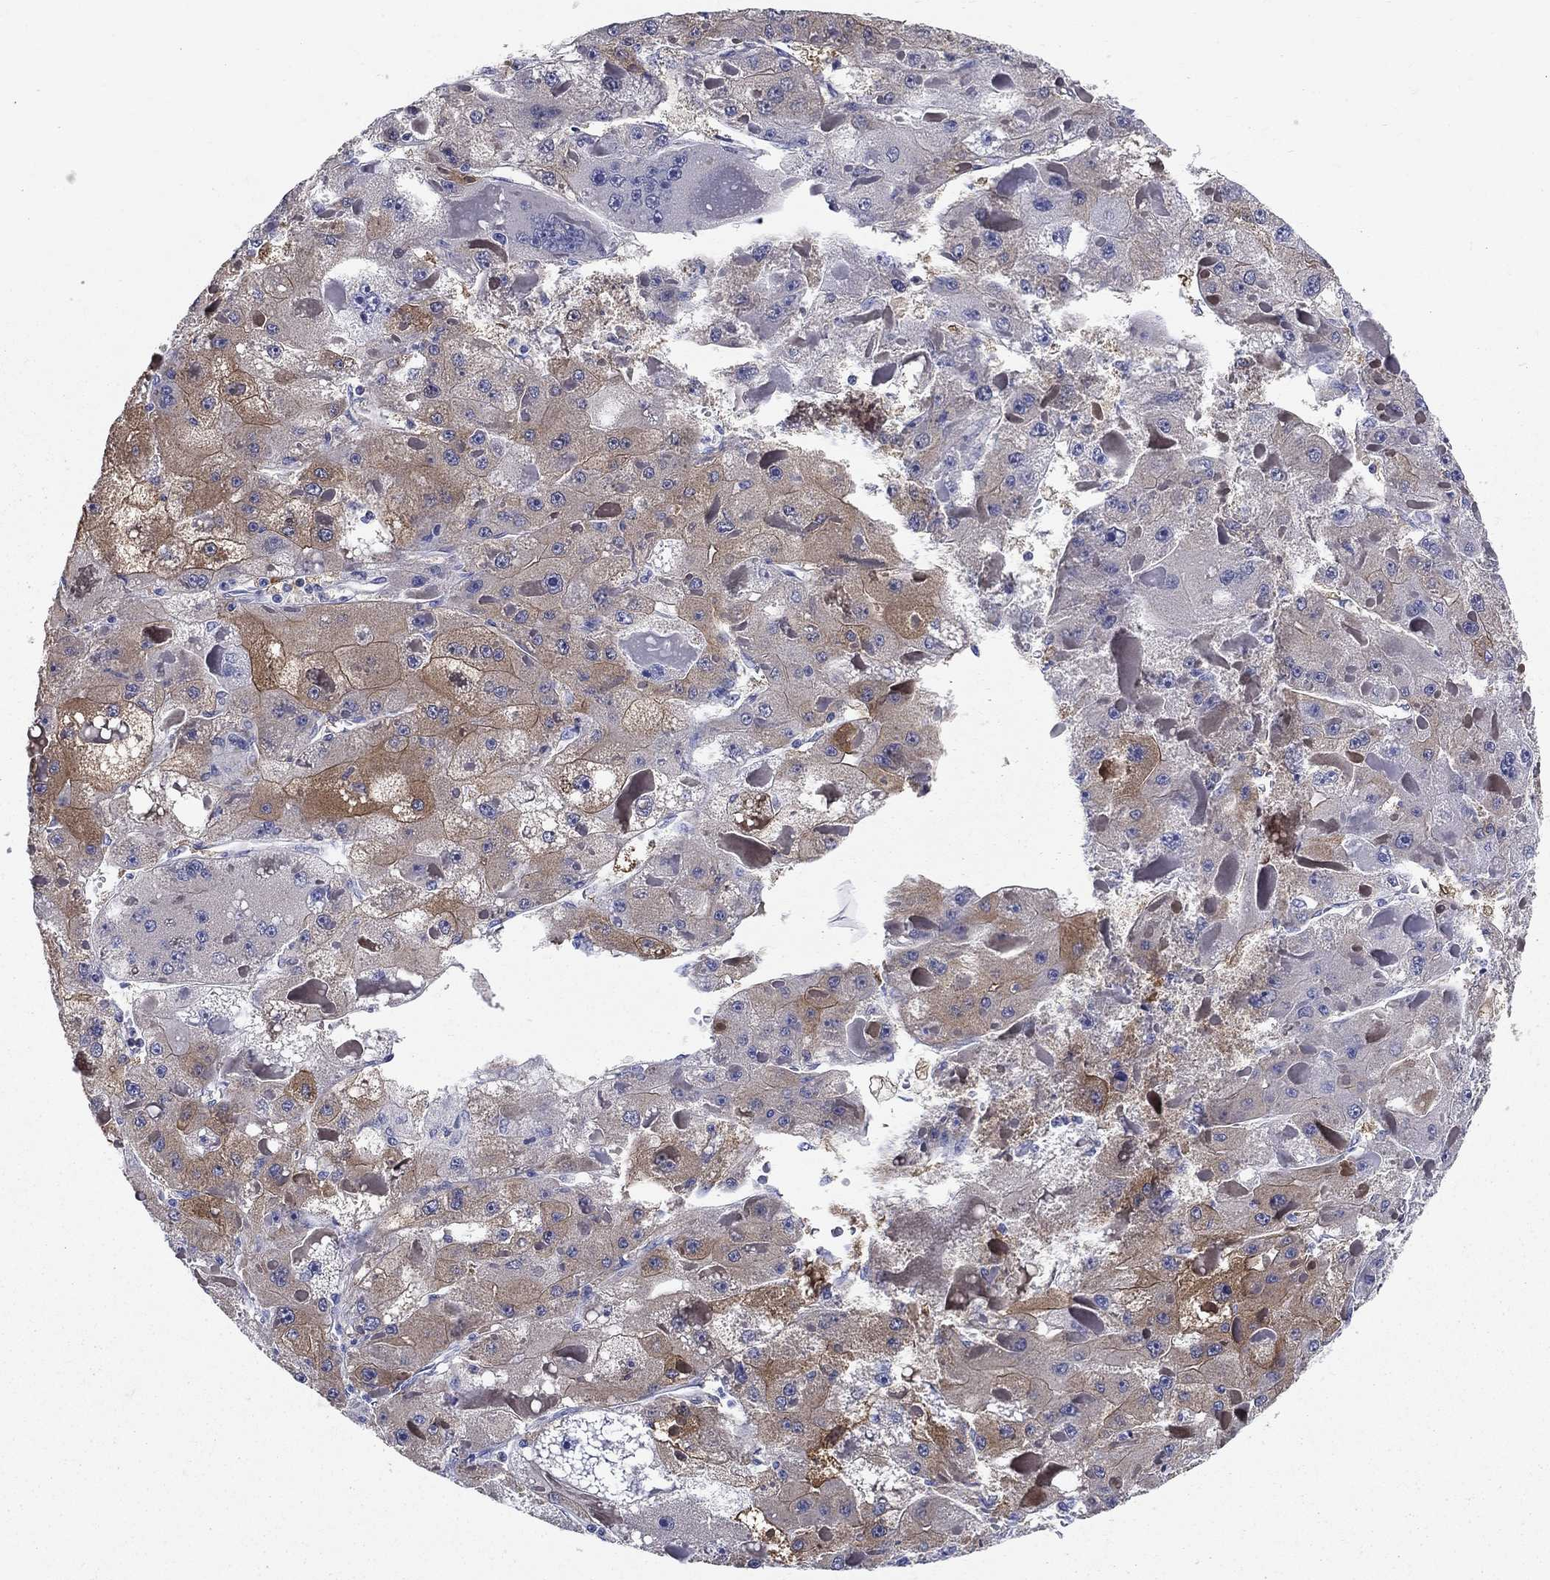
{"staining": {"intensity": "moderate", "quantity": "25%-75%", "location": "cytoplasmic/membranous"}, "tissue": "liver cancer", "cell_type": "Tumor cells", "image_type": "cancer", "snomed": [{"axis": "morphology", "description": "Carcinoma, Hepatocellular, NOS"}, {"axis": "topography", "description": "Liver"}], "caption": "This is an image of immunohistochemistry (IHC) staining of liver cancer, which shows moderate staining in the cytoplasmic/membranous of tumor cells.", "gene": "UPB1", "patient": {"sex": "female", "age": 73}}